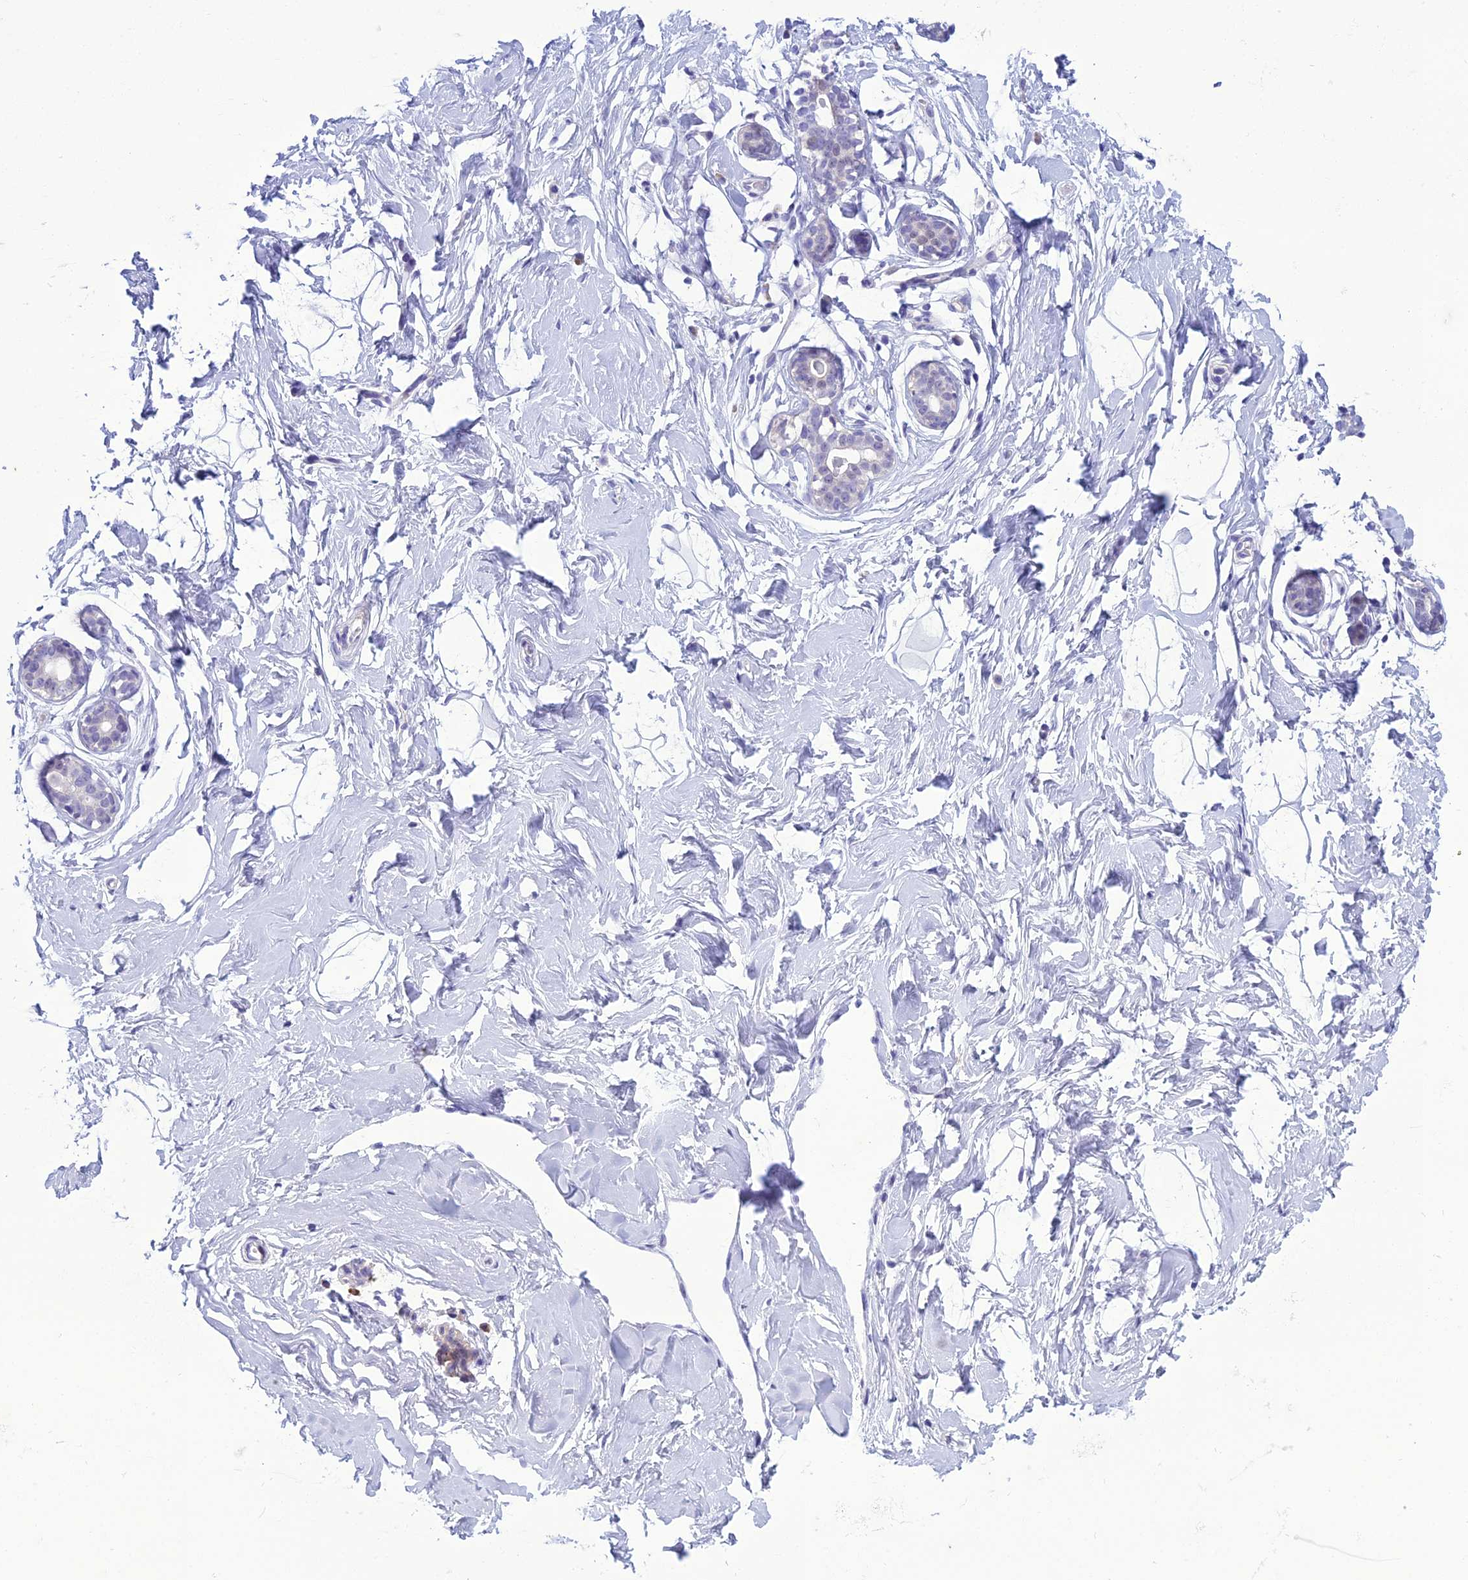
{"staining": {"intensity": "negative", "quantity": "none", "location": "none"}, "tissue": "breast", "cell_type": "Adipocytes", "image_type": "normal", "snomed": [{"axis": "morphology", "description": "Normal tissue, NOS"}, {"axis": "morphology", "description": "Adenoma, NOS"}, {"axis": "topography", "description": "Breast"}], "caption": "An image of breast stained for a protein shows no brown staining in adipocytes.", "gene": "CRB2", "patient": {"sex": "female", "age": 23}}